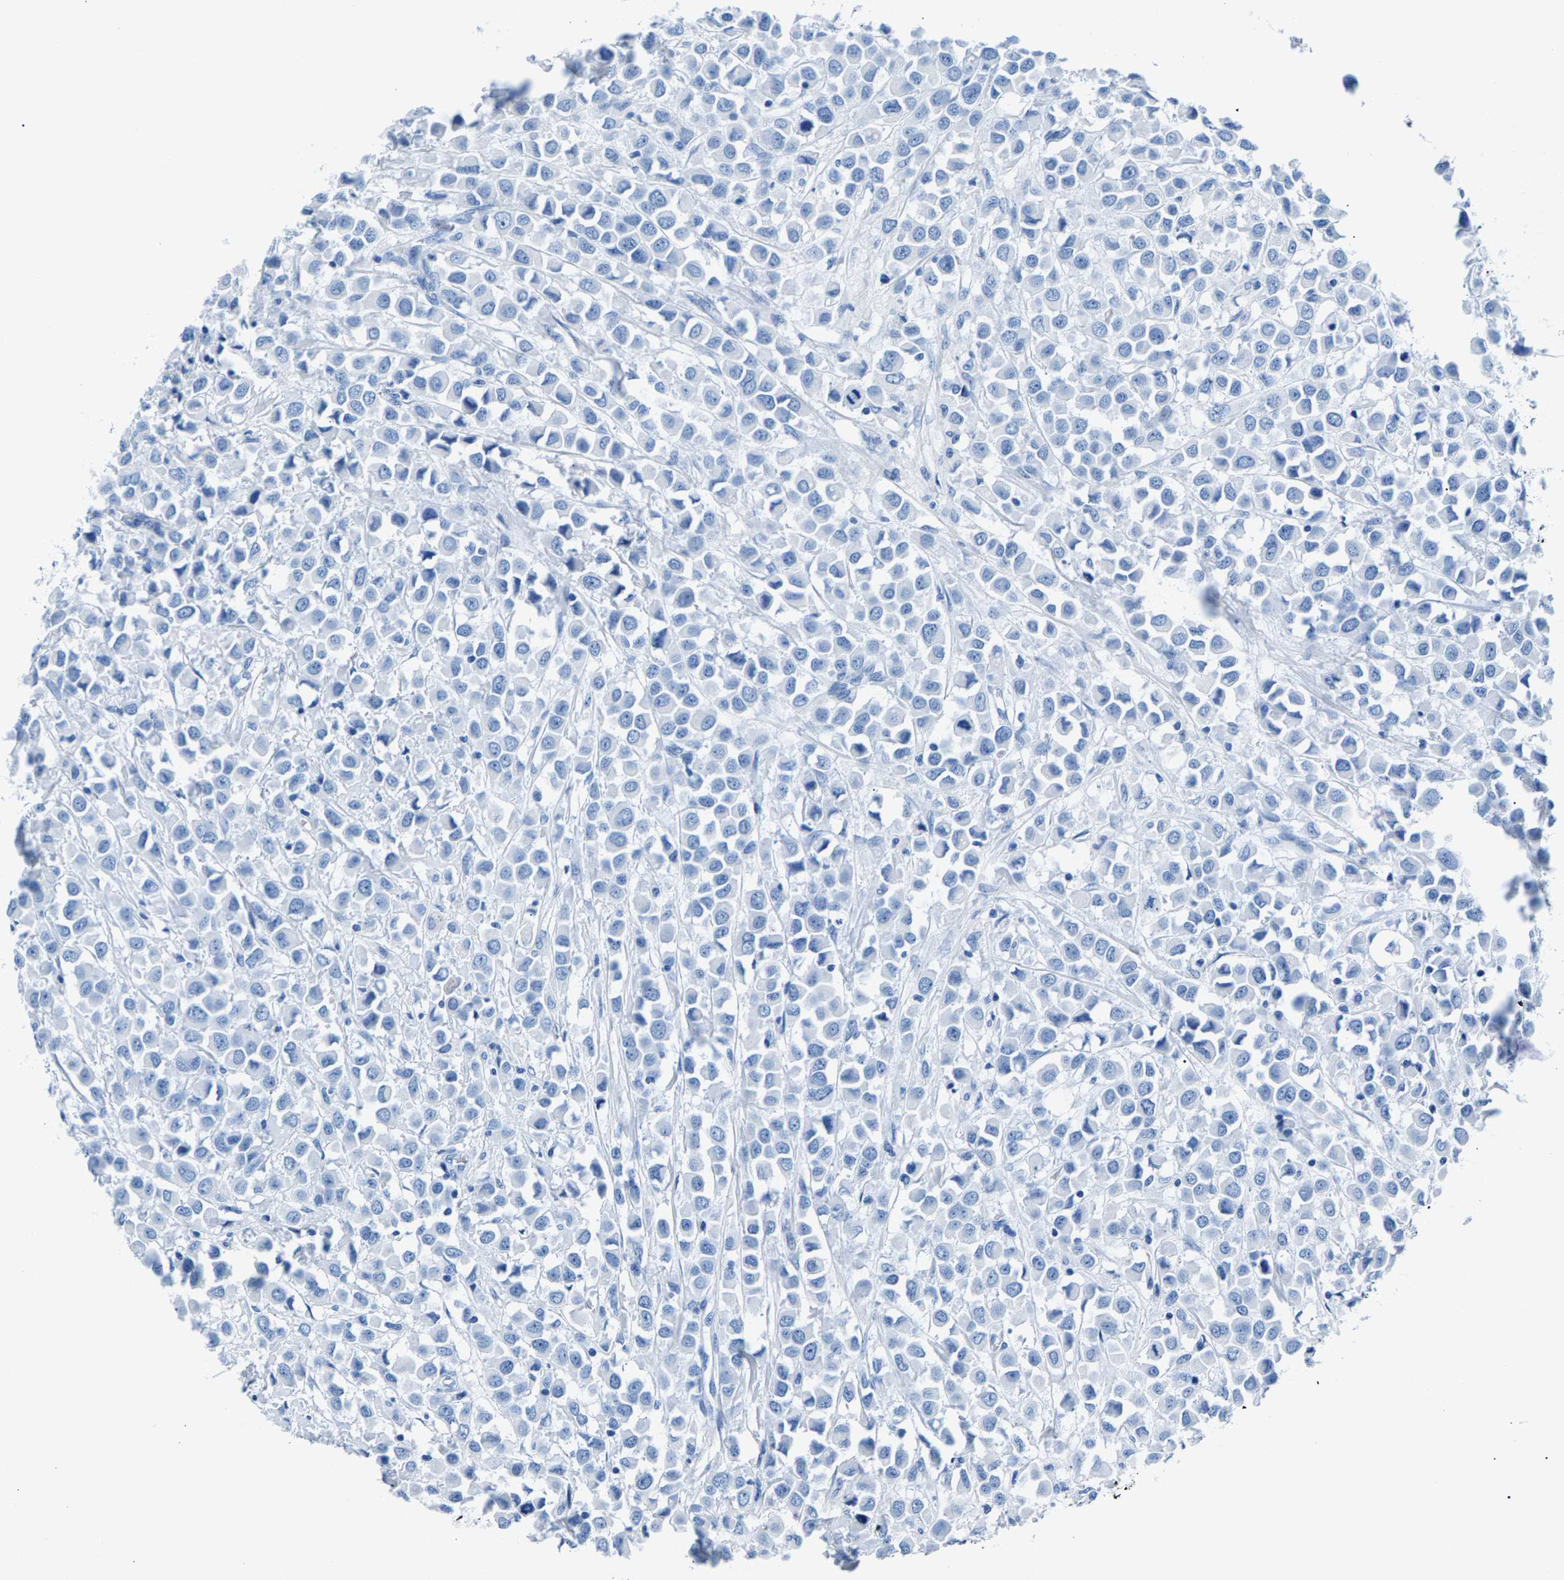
{"staining": {"intensity": "negative", "quantity": "none", "location": "none"}, "tissue": "breast cancer", "cell_type": "Tumor cells", "image_type": "cancer", "snomed": [{"axis": "morphology", "description": "Duct carcinoma"}, {"axis": "topography", "description": "Breast"}], "caption": "Immunohistochemistry photomicrograph of neoplastic tissue: breast invasive ductal carcinoma stained with DAB displays no significant protein expression in tumor cells. (DAB immunohistochemistry visualized using brightfield microscopy, high magnification).", "gene": "CPS1", "patient": {"sex": "female", "age": 61}}